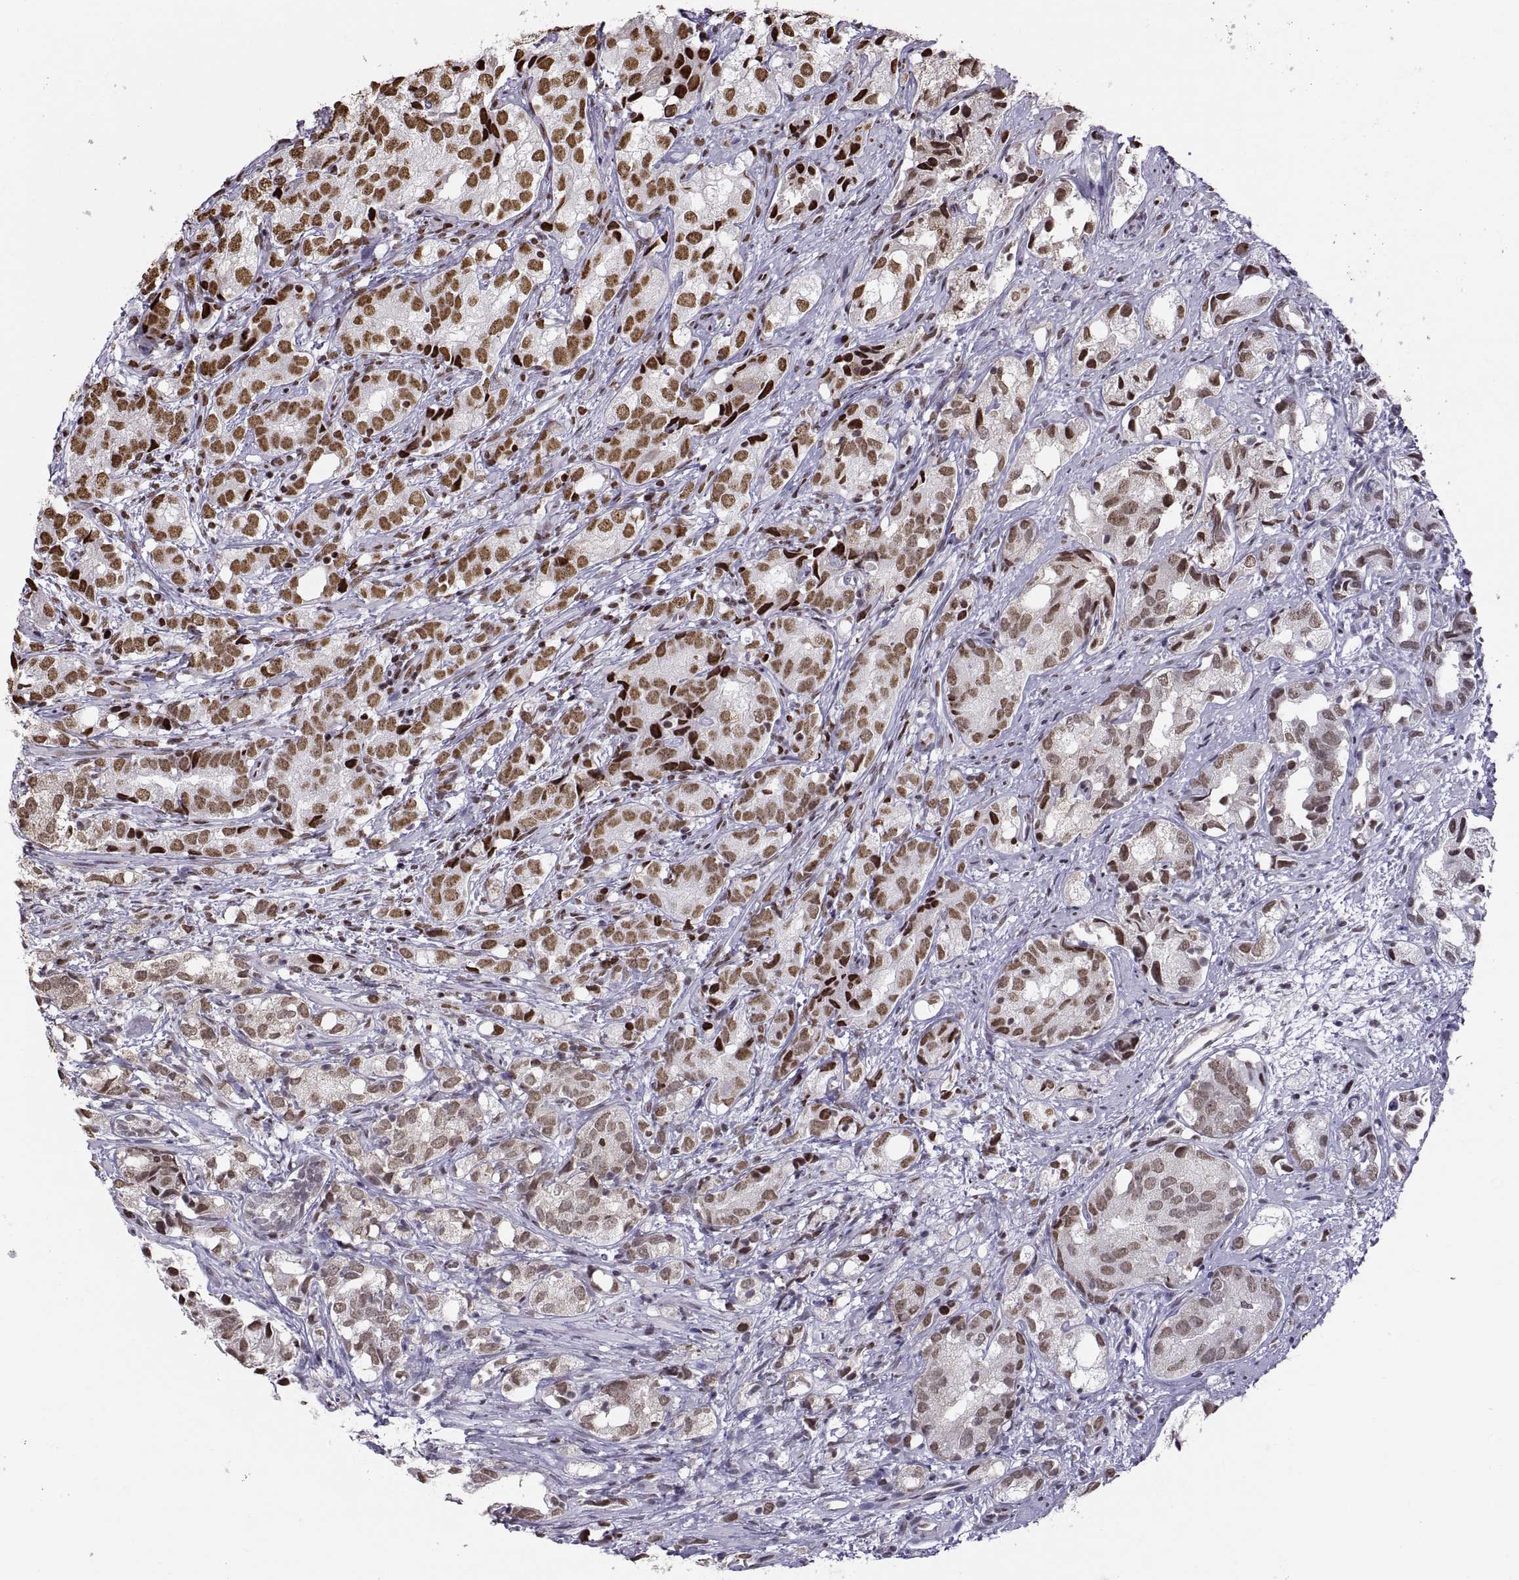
{"staining": {"intensity": "moderate", "quantity": ">75%", "location": "nuclear"}, "tissue": "prostate cancer", "cell_type": "Tumor cells", "image_type": "cancer", "snomed": [{"axis": "morphology", "description": "Adenocarcinoma, High grade"}, {"axis": "topography", "description": "Prostate"}], "caption": "Protein analysis of prostate cancer tissue displays moderate nuclear positivity in about >75% of tumor cells.", "gene": "SNAI1", "patient": {"sex": "male", "age": 82}}